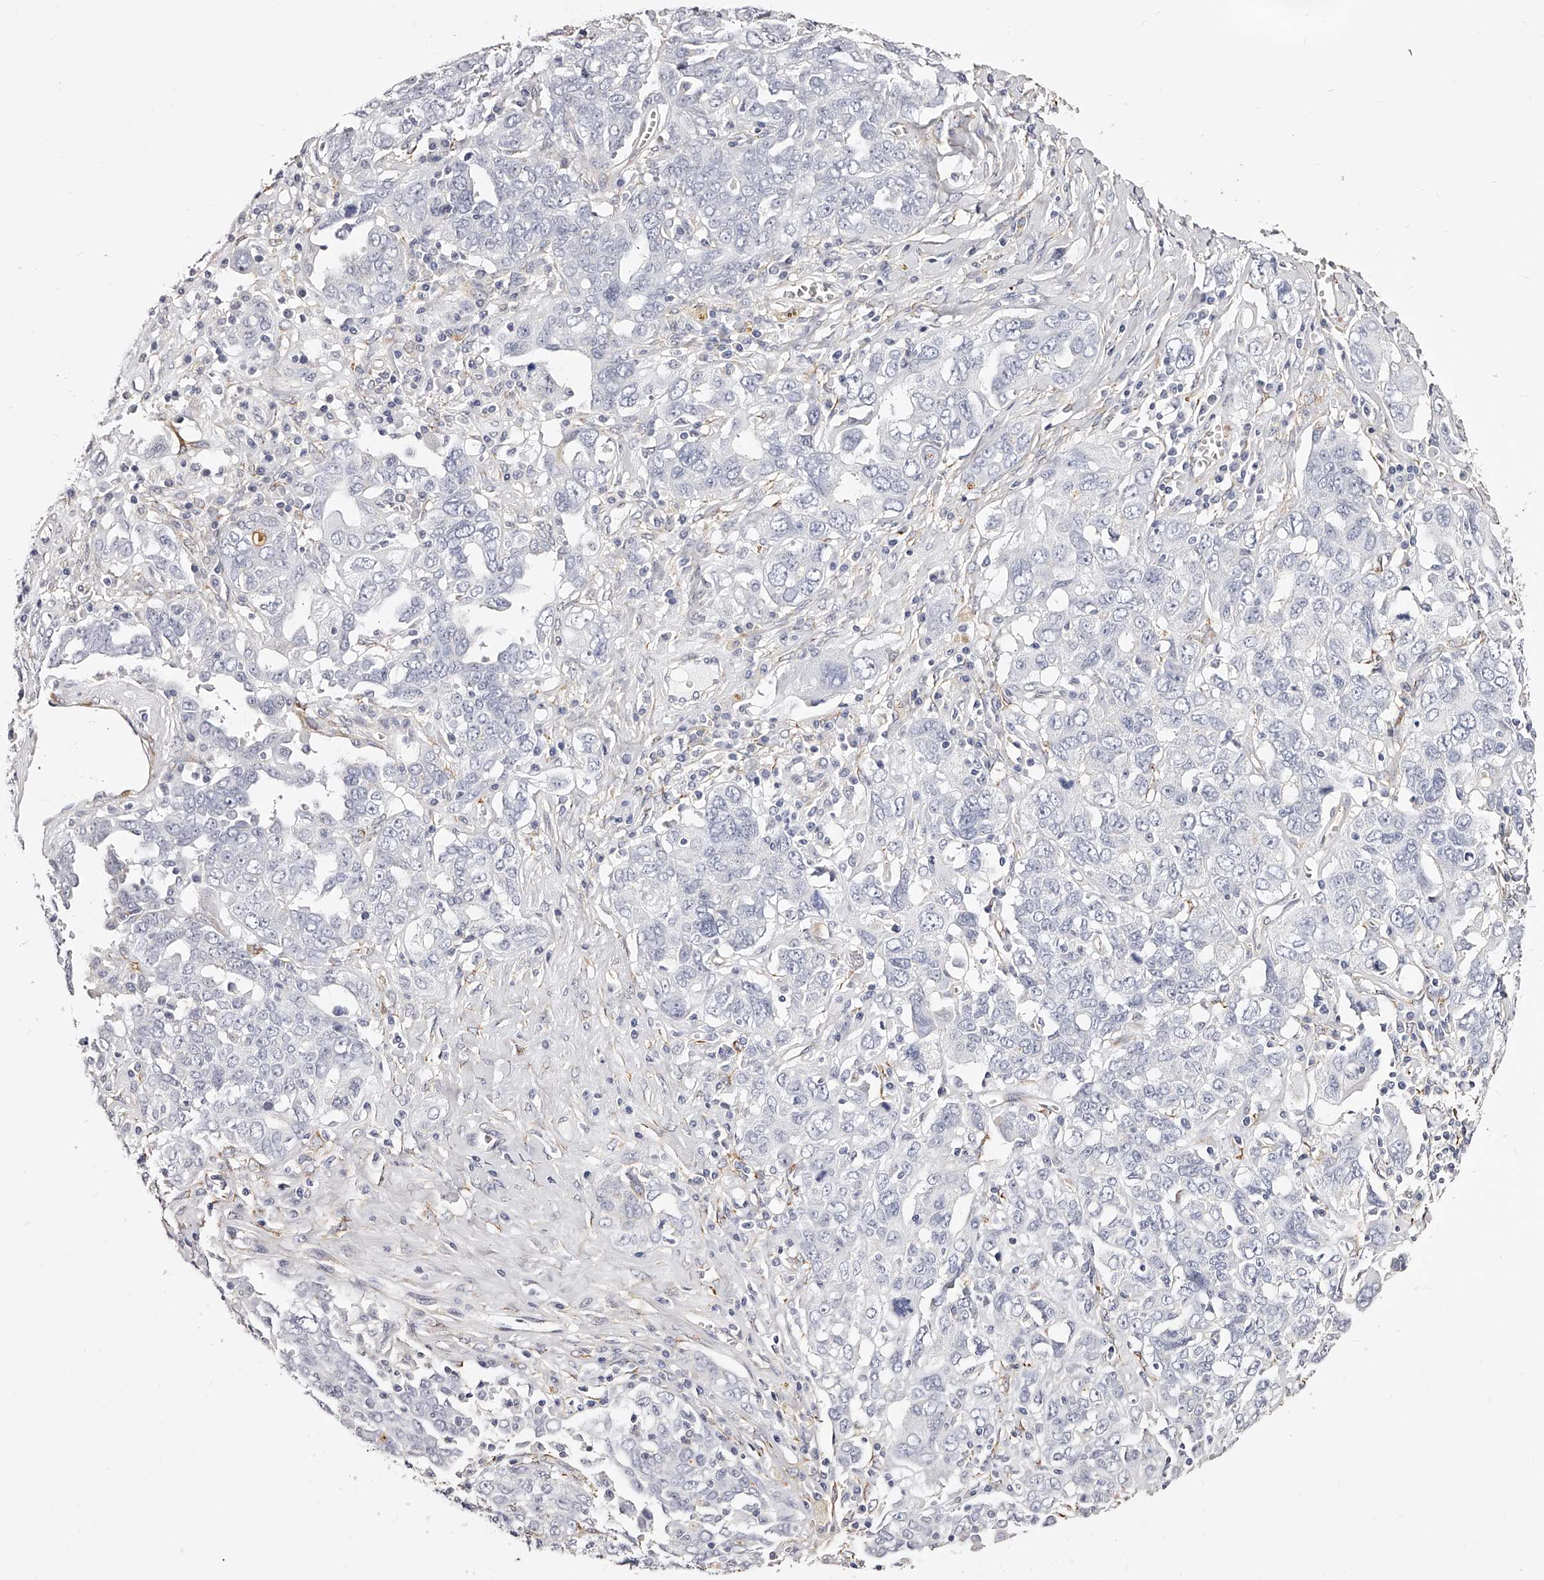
{"staining": {"intensity": "negative", "quantity": "none", "location": "none"}, "tissue": "ovarian cancer", "cell_type": "Tumor cells", "image_type": "cancer", "snomed": [{"axis": "morphology", "description": "Carcinoma, endometroid"}, {"axis": "topography", "description": "Ovary"}], "caption": "Human ovarian endometroid carcinoma stained for a protein using immunohistochemistry shows no expression in tumor cells.", "gene": "CD82", "patient": {"sex": "female", "age": 62}}